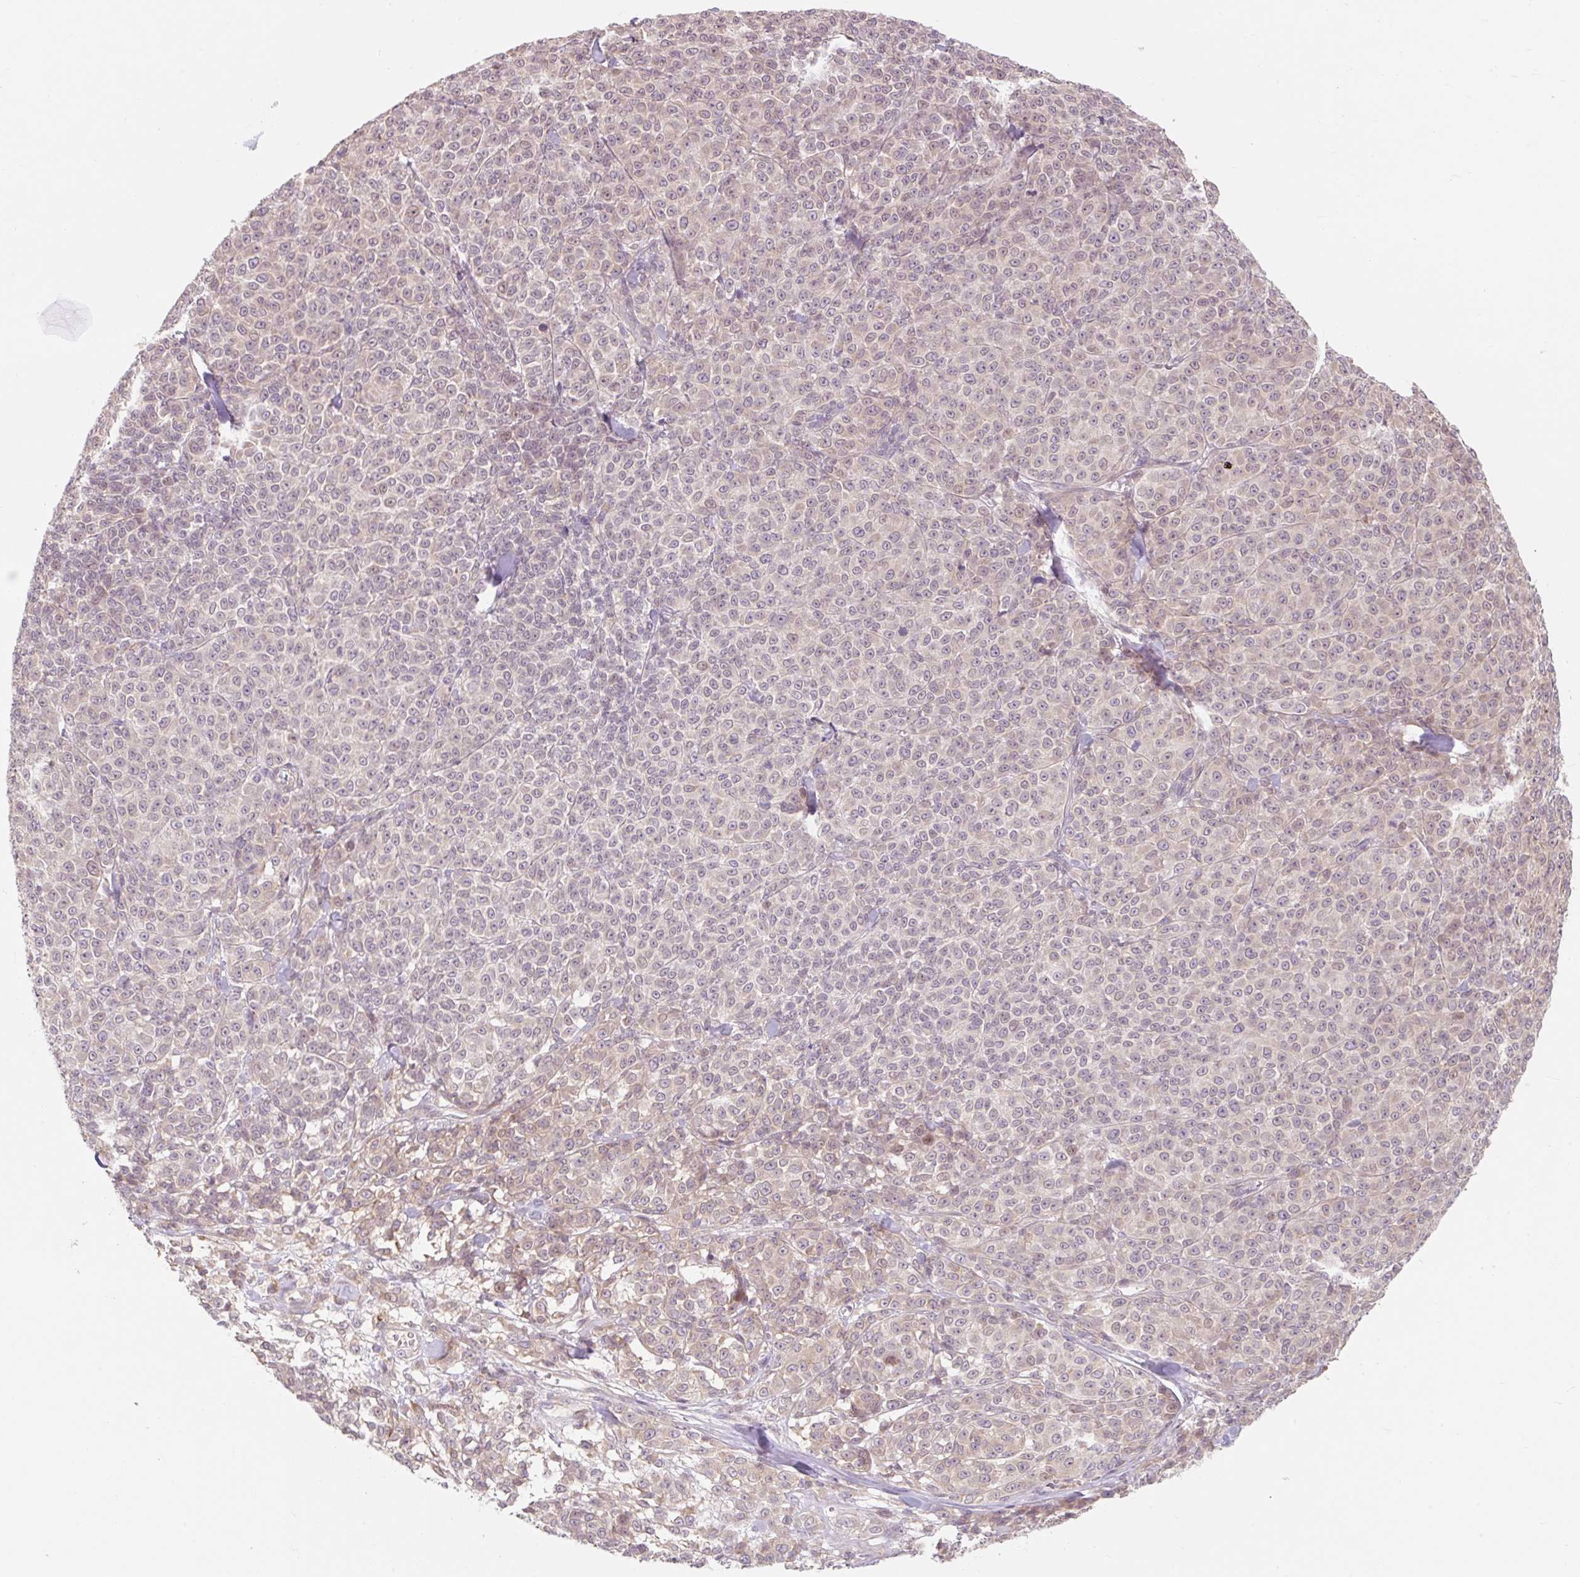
{"staining": {"intensity": "negative", "quantity": "none", "location": "none"}, "tissue": "melanoma", "cell_type": "Tumor cells", "image_type": "cancer", "snomed": [{"axis": "morphology", "description": "Normal tissue, NOS"}, {"axis": "morphology", "description": "Malignant melanoma, NOS"}, {"axis": "topography", "description": "Skin"}], "caption": "Tumor cells show no significant staining in melanoma. The staining is performed using DAB (3,3'-diaminobenzidine) brown chromogen with nuclei counter-stained in using hematoxylin.", "gene": "EMC10", "patient": {"sex": "female", "age": 34}}